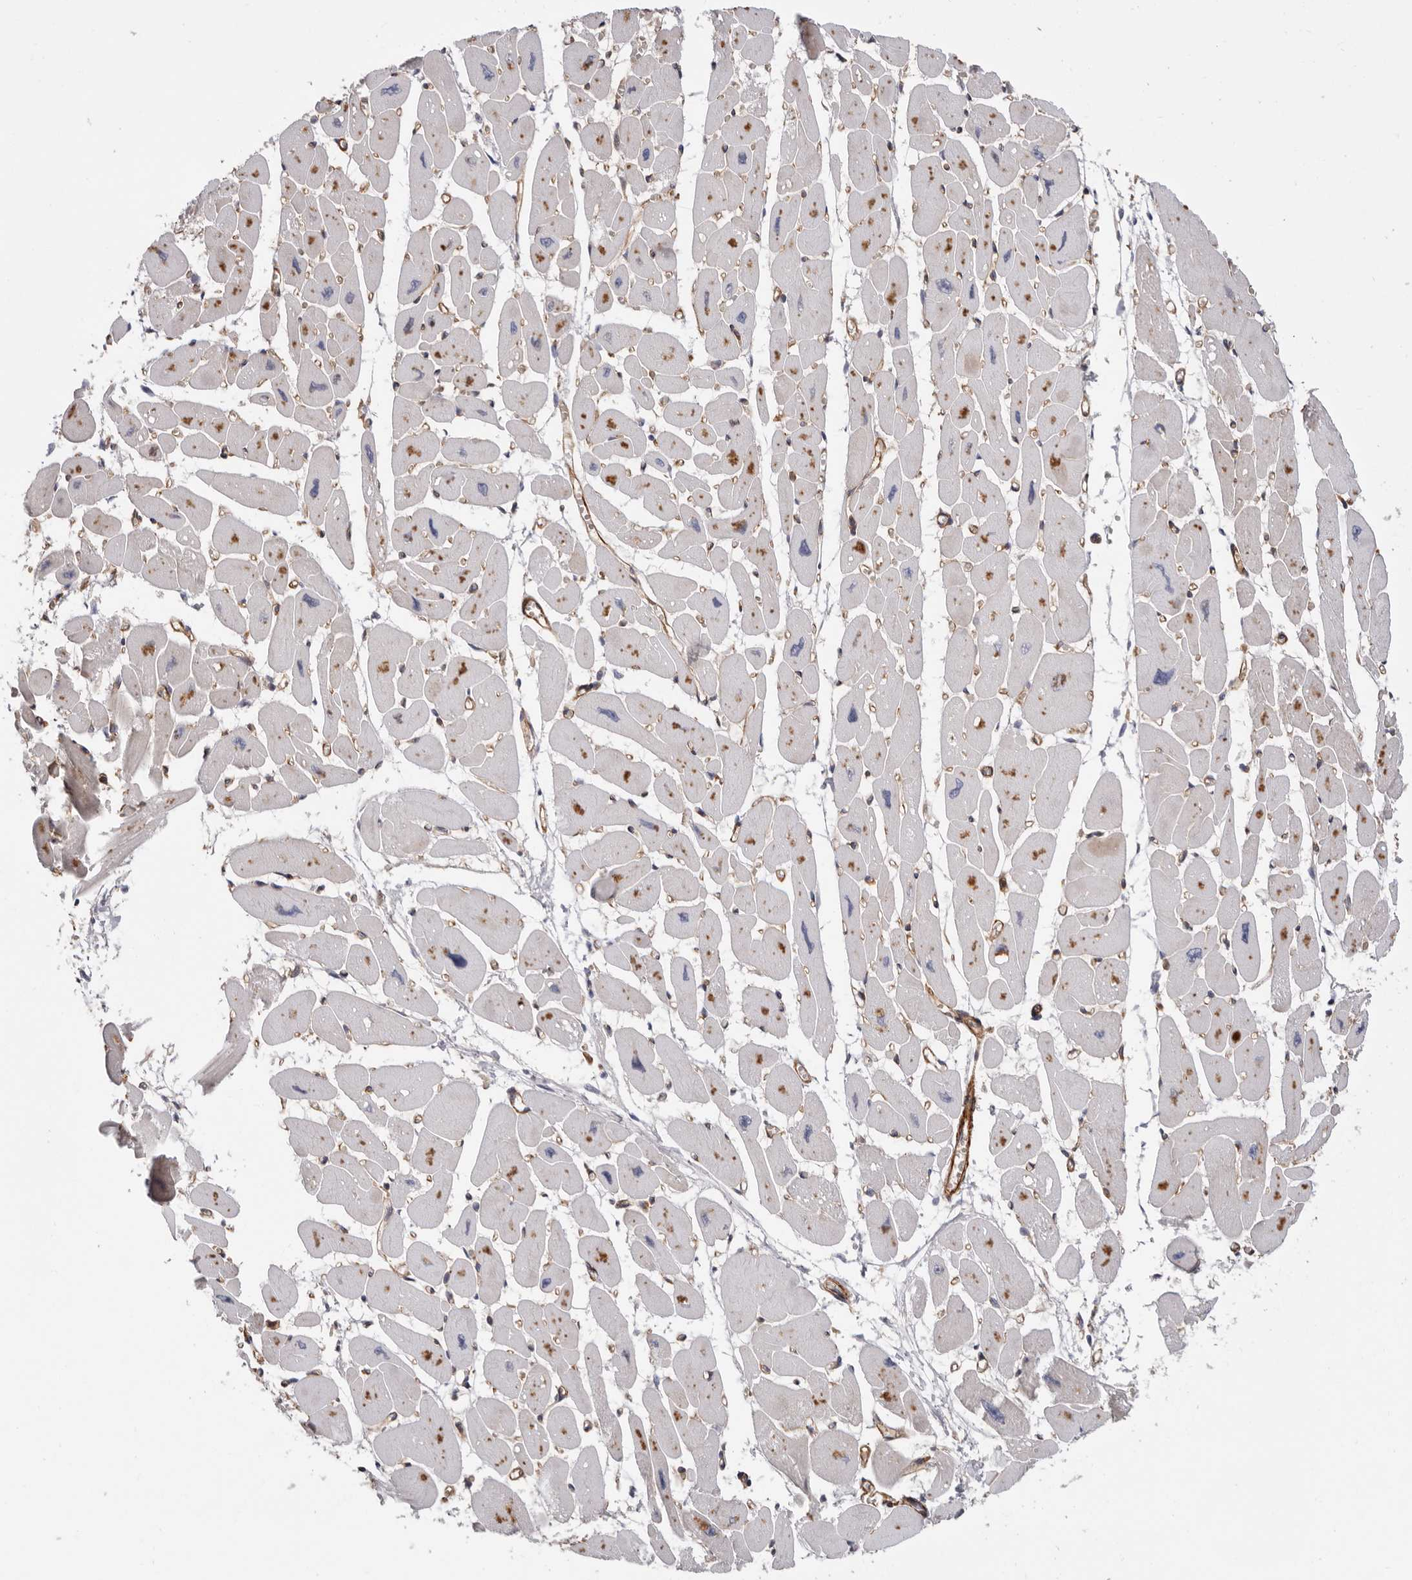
{"staining": {"intensity": "weak", "quantity": "25%-75%", "location": "cytoplasmic/membranous"}, "tissue": "heart muscle", "cell_type": "Cardiomyocytes", "image_type": "normal", "snomed": [{"axis": "morphology", "description": "Normal tissue, NOS"}, {"axis": "topography", "description": "Heart"}], "caption": "An IHC micrograph of benign tissue is shown. Protein staining in brown shows weak cytoplasmic/membranous positivity in heart muscle within cardiomyocytes. (DAB = brown stain, brightfield microscopy at high magnification).", "gene": "TMC7", "patient": {"sex": "female", "age": 54}}